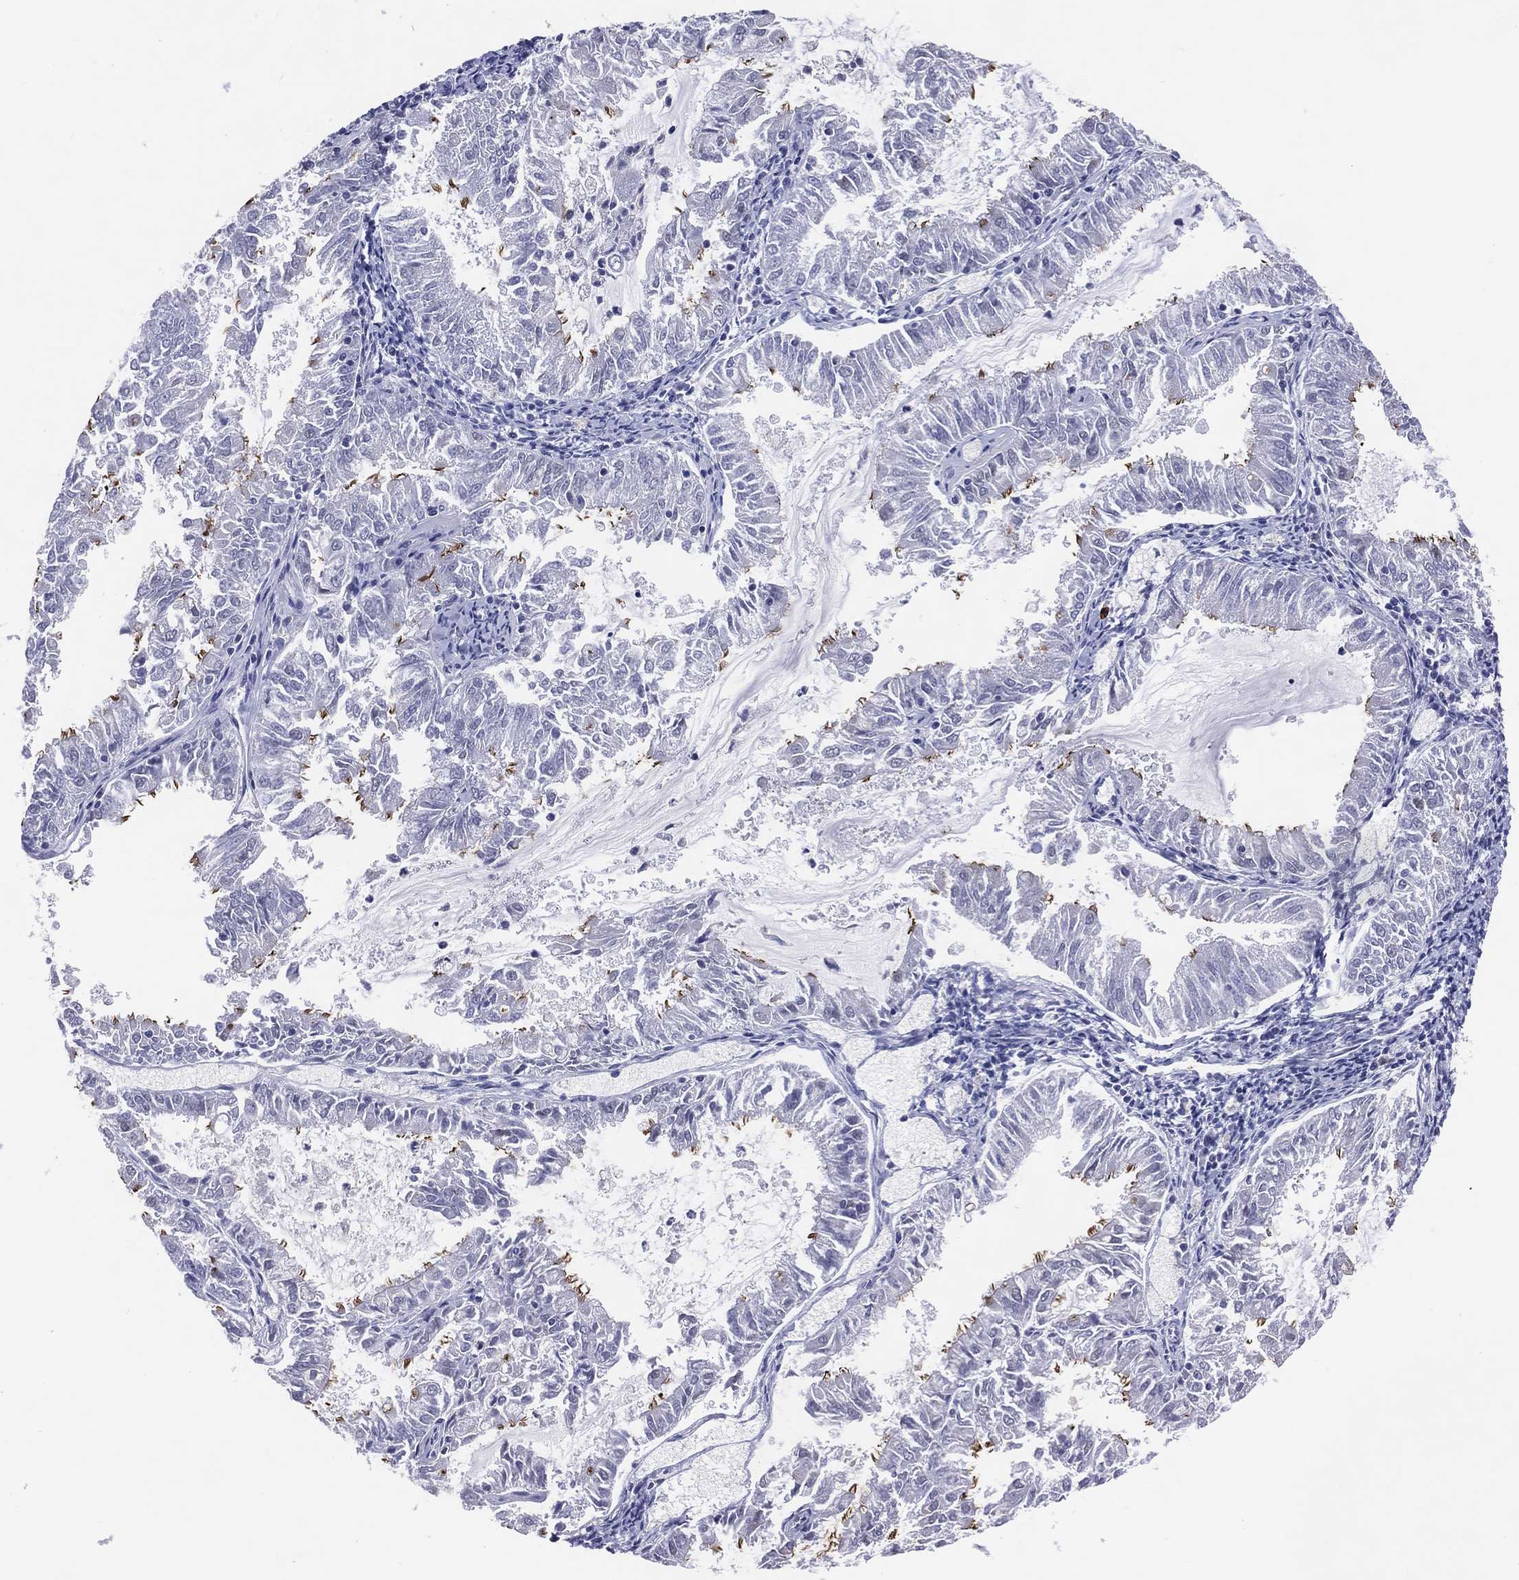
{"staining": {"intensity": "negative", "quantity": "none", "location": "none"}, "tissue": "endometrial cancer", "cell_type": "Tumor cells", "image_type": "cancer", "snomed": [{"axis": "morphology", "description": "Adenocarcinoma, NOS"}, {"axis": "topography", "description": "Endometrium"}], "caption": "DAB (3,3'-diaminobenzidine) immunohistochemical staining of endometrial cancer (adenocarcinoma) displays no significant expression in tumor cells.", "gene": "CFAP58", "patient": {"sex": "female", "age": 57}}